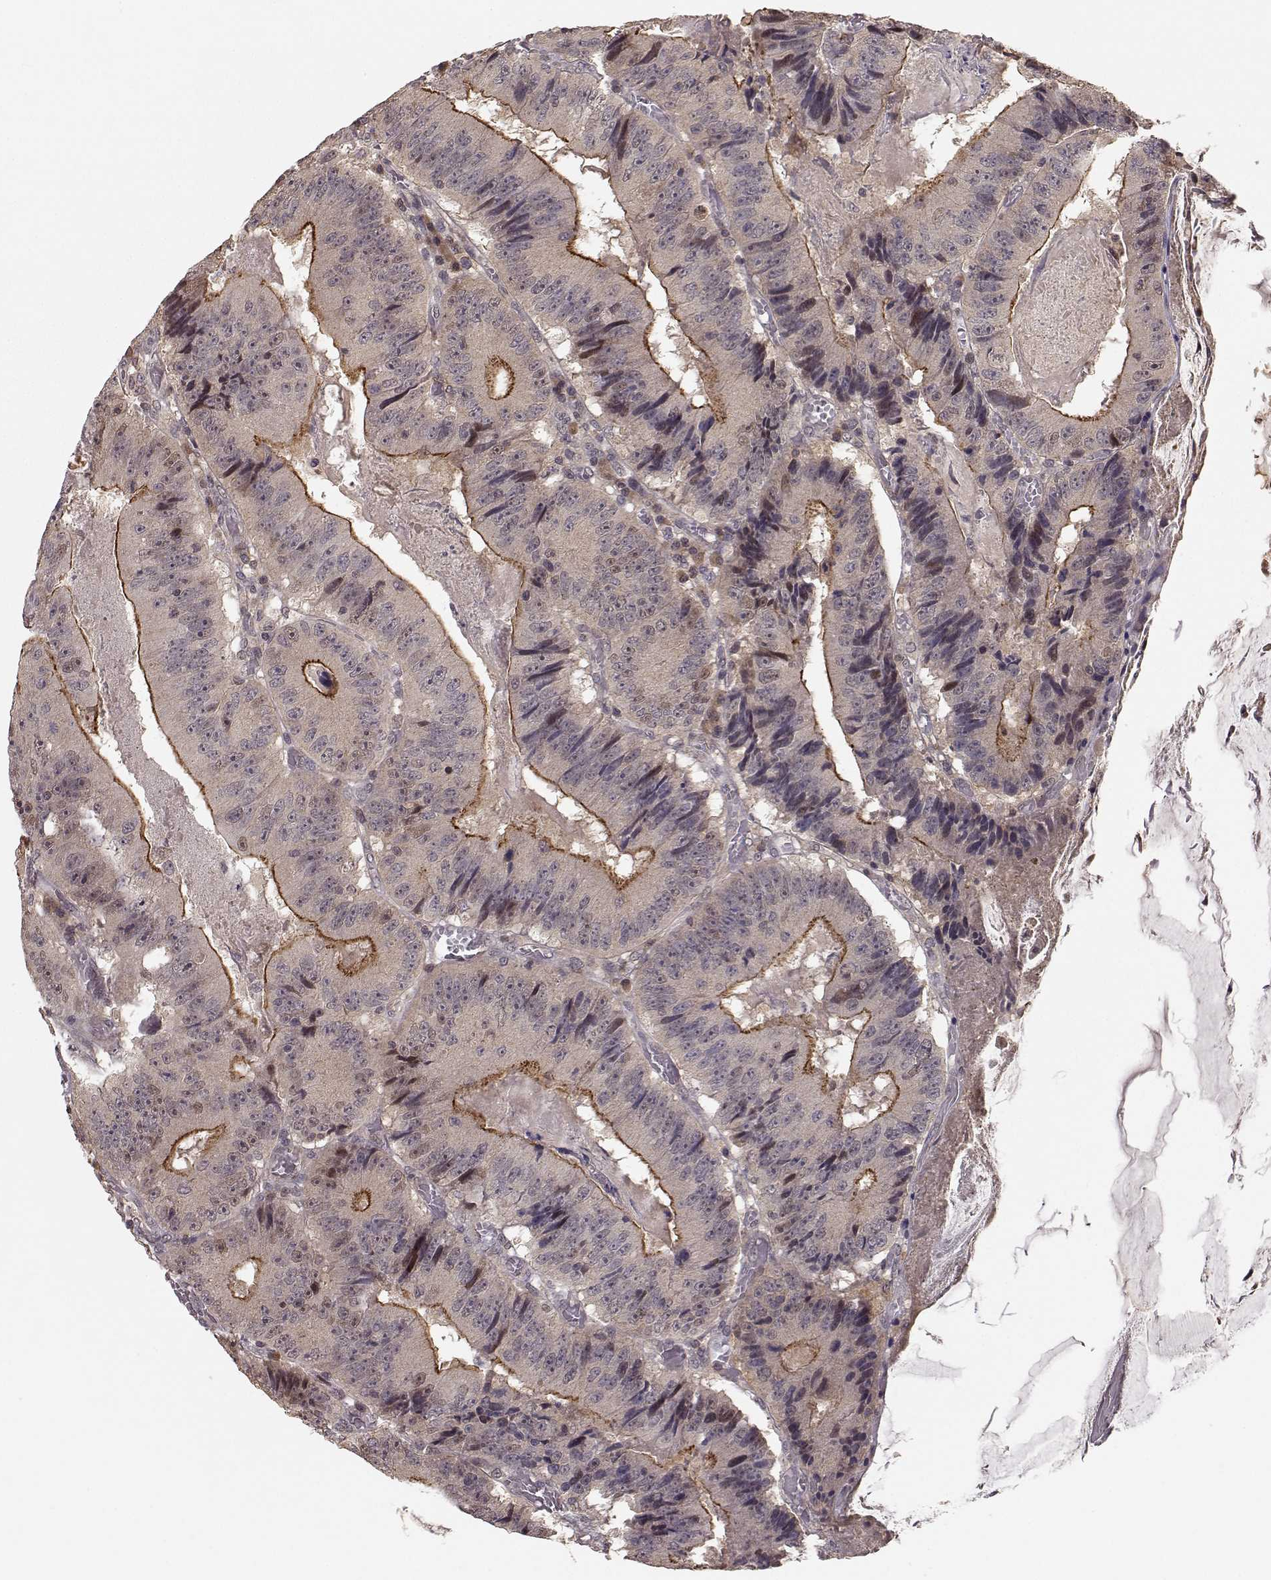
{"staining": {"intensity": "strong", "quantity": "25%-75%", "location": "cytoplasmic/membranous"}, "tissue": "colorectal cancer", "cell_type": "Tumor cells", "image_type": "cancer", "snomed": [{"axis": "morphology", "description": "Adenocarcinoma, NOS"}, {"axis": "topography", "description": "Colon"}], "caption": "Colorectal cancer was stained to show a protein in brown. There is high levels of strong cytoplasmic/membranous expression in about 25%-75% of tumor cells.", "gene": "PLEKHG3", "patient": {"sex": "female", "age": 86}}